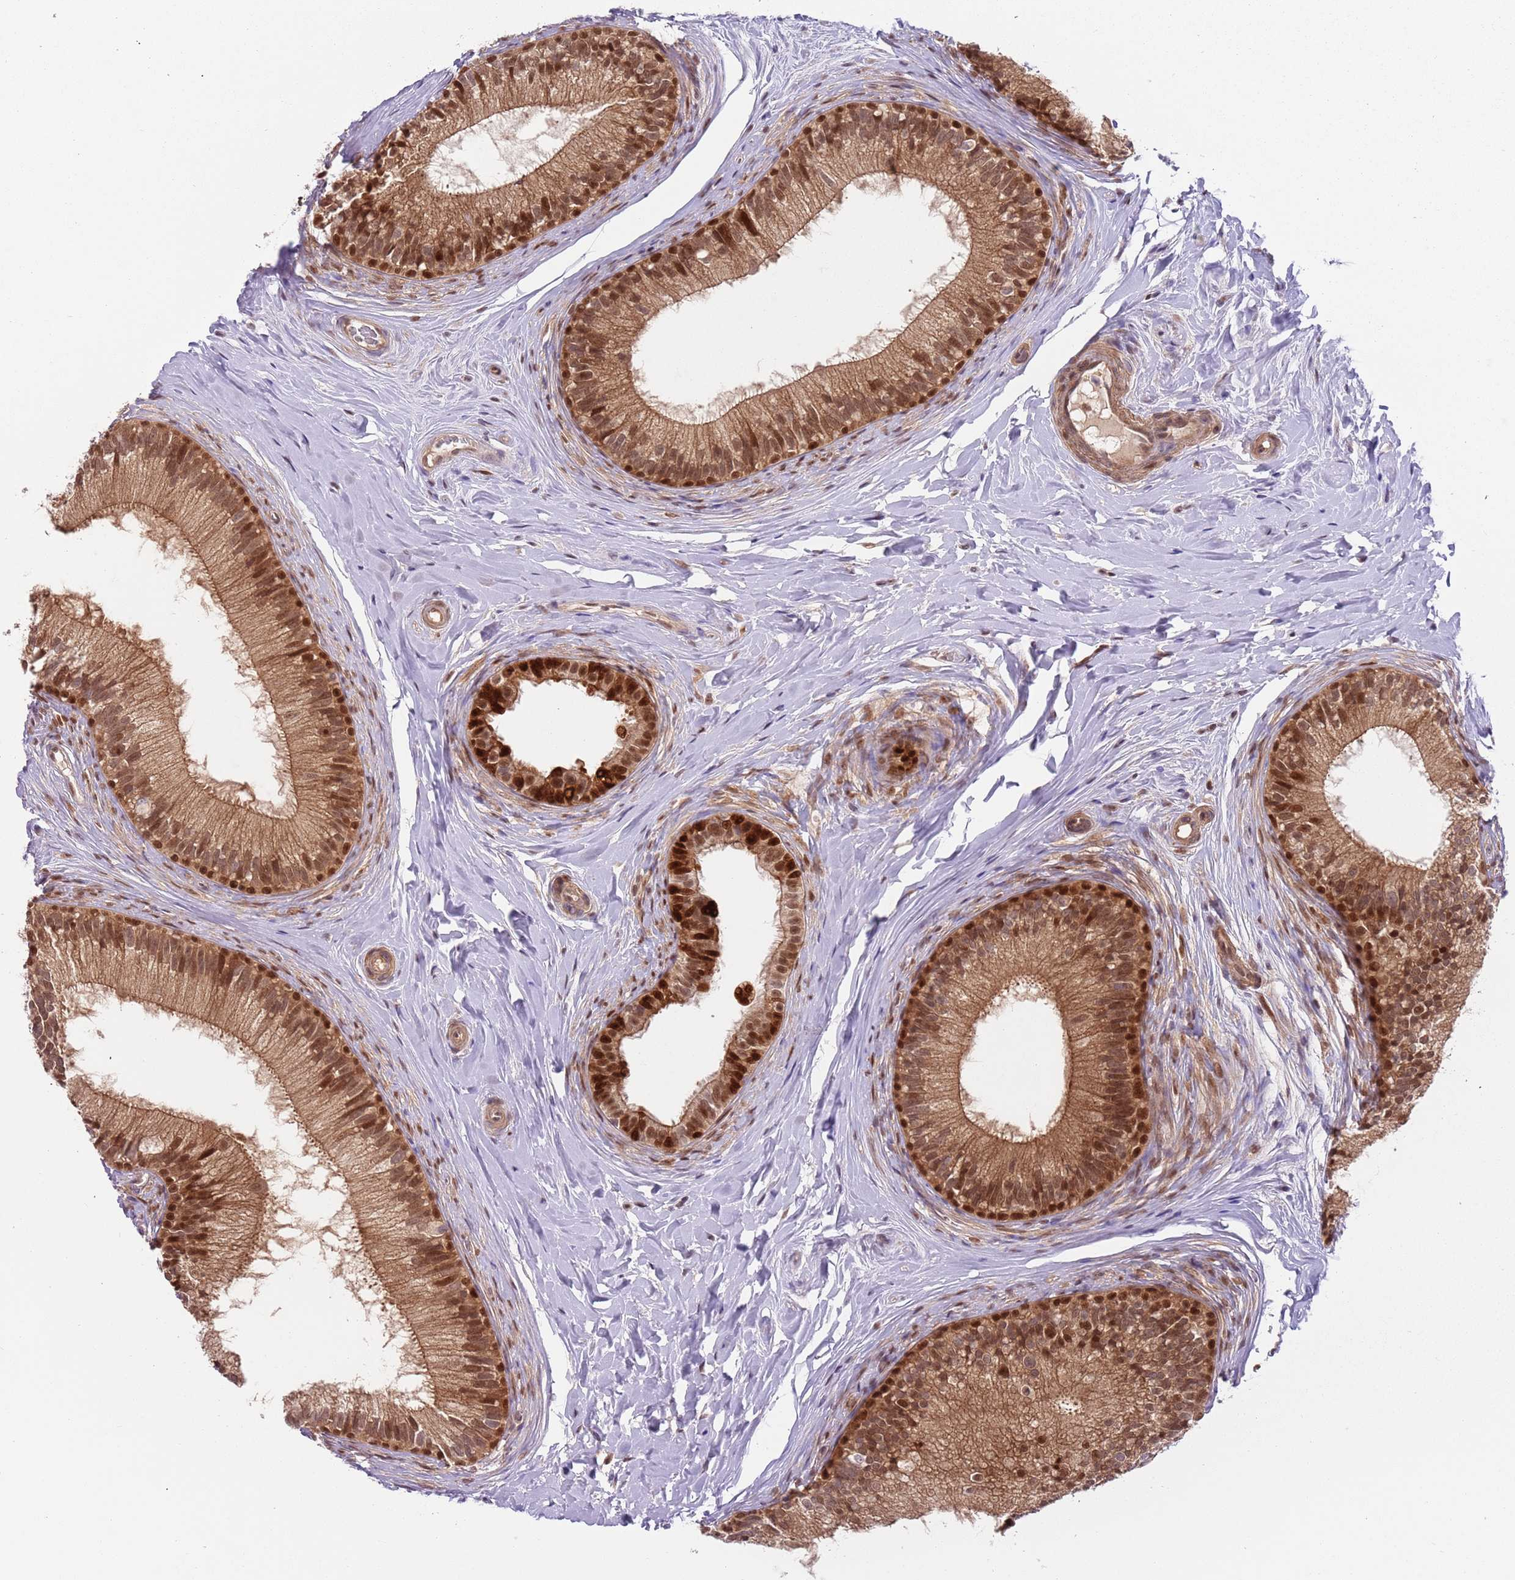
{"staining": {"intensity": "strong", "quantity": "25%-75%", "location": "cytoplasmic/membranous,nuclear"}, "tissue": "epididymis", "cell_type": "Glandular cells", "image_type": "normal", "snomed": [{"axis": "morphology", "description": "Normal tissue, NOS"}, {"axis": "topography", "description": "Epididymis"}], "caption": "IHC photomicrograph of benign epididymis stained for a protein (brown), which demonstrates high levels of strong cytoplasmic/membranous,nuclear expression in about 25%-75% of glandular cells.", "gene": "RMND5B", "patient": {"sex": "male", "age": 33}}